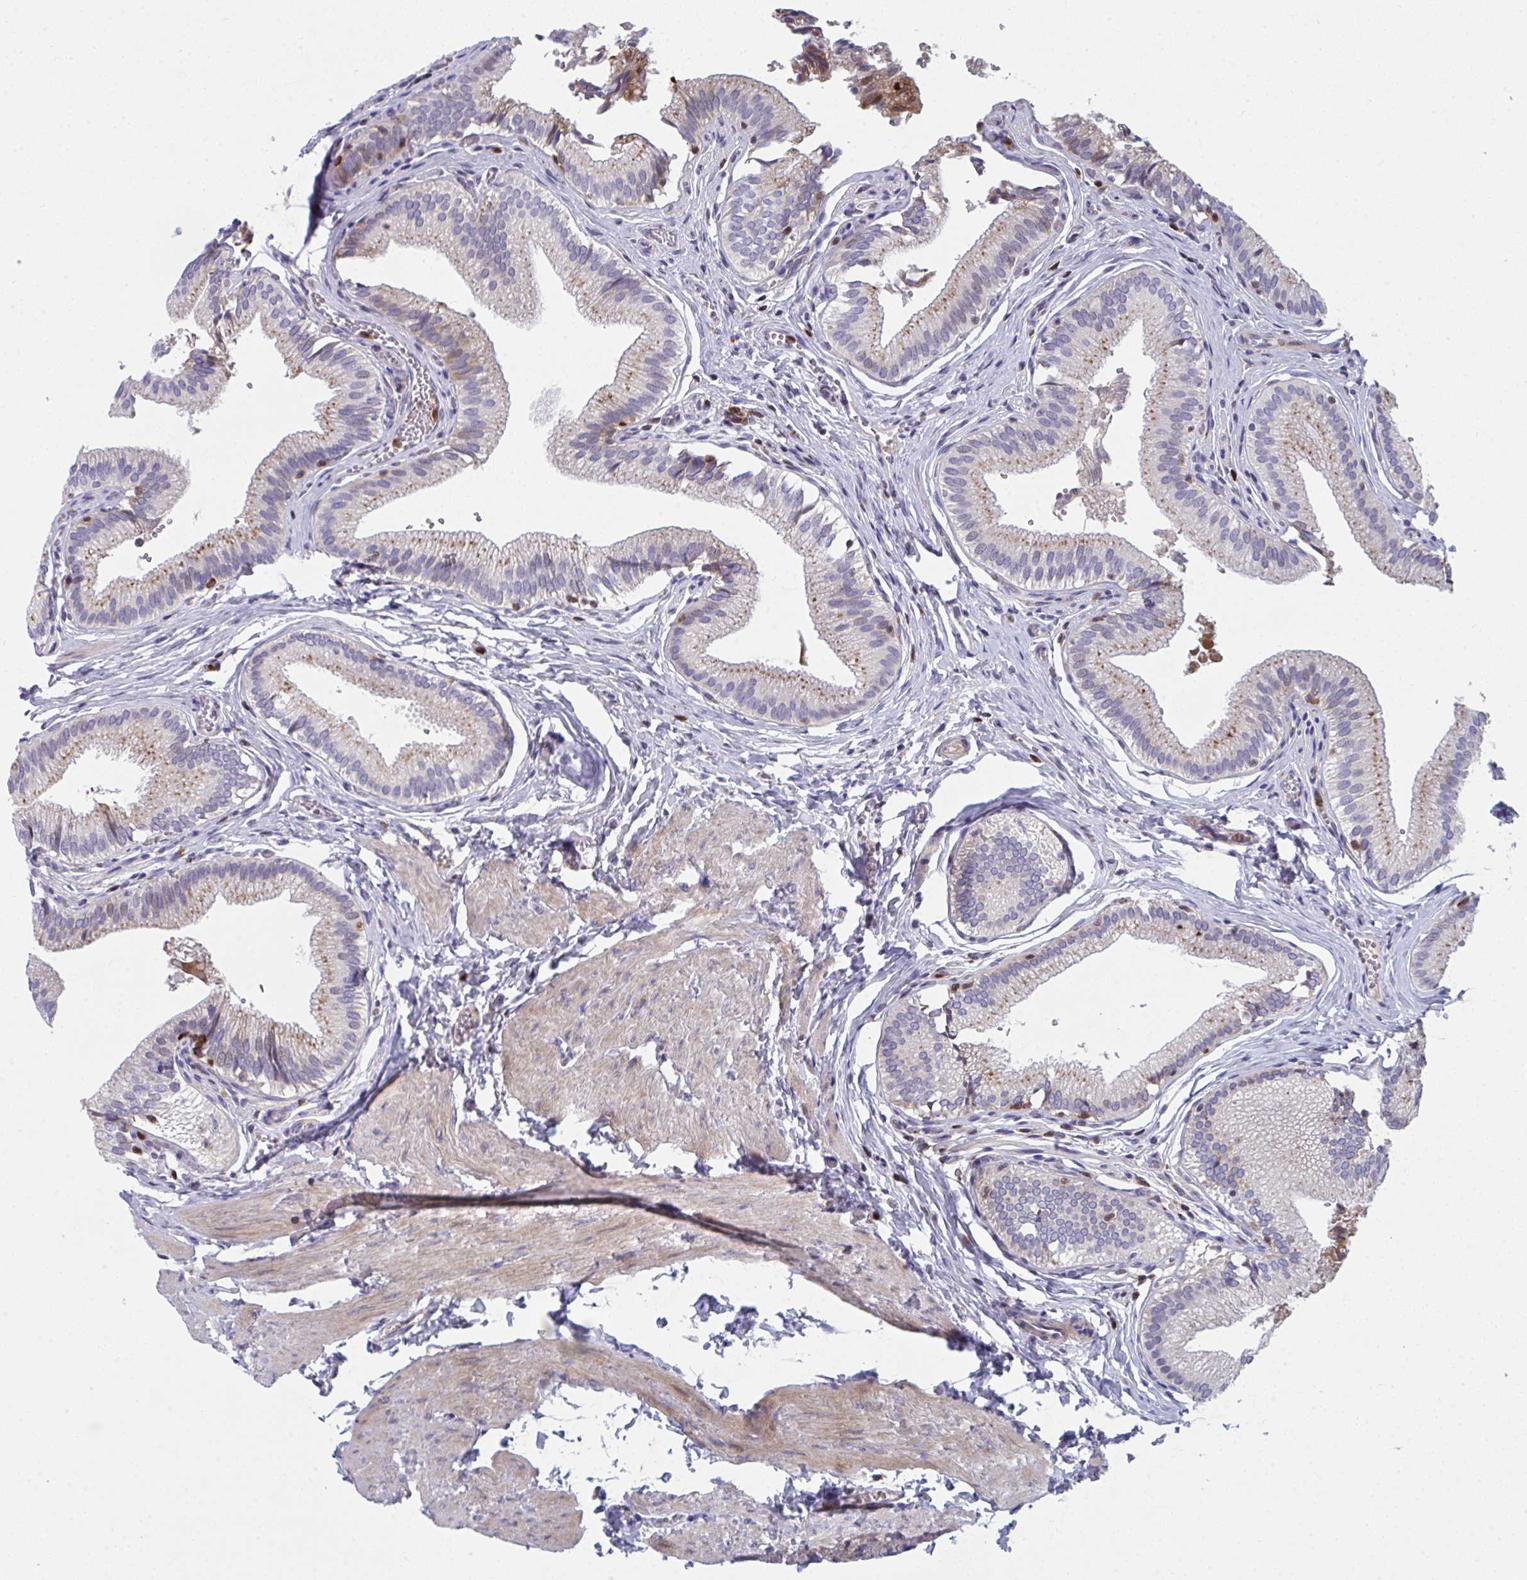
{"staining": {"intensity": "moderate", "quantity": "25%-75%", "location": "cytoplasmic/membranous"}, "tissue": "gallbladder", "cell_type": "Glandular cells", "image_type": "normal", "snomed": [{"axis": "morphology", "description": "Normal tissue, NOS"}, {"axis": "topography", "description": "Gallbladder"}, {"axis": "topography", "description": "Peripheral nerve tissue"}], "caption": "Protein expression analysis of normal gallbladder shows moderate cytoplasmic/membranous positivity in approximately 25%-75% of glandular cells. (IHC, brightfield microscopy, high magnification).", "gene": "AOC2", "patient": {"sex": "male", "age": 17}}